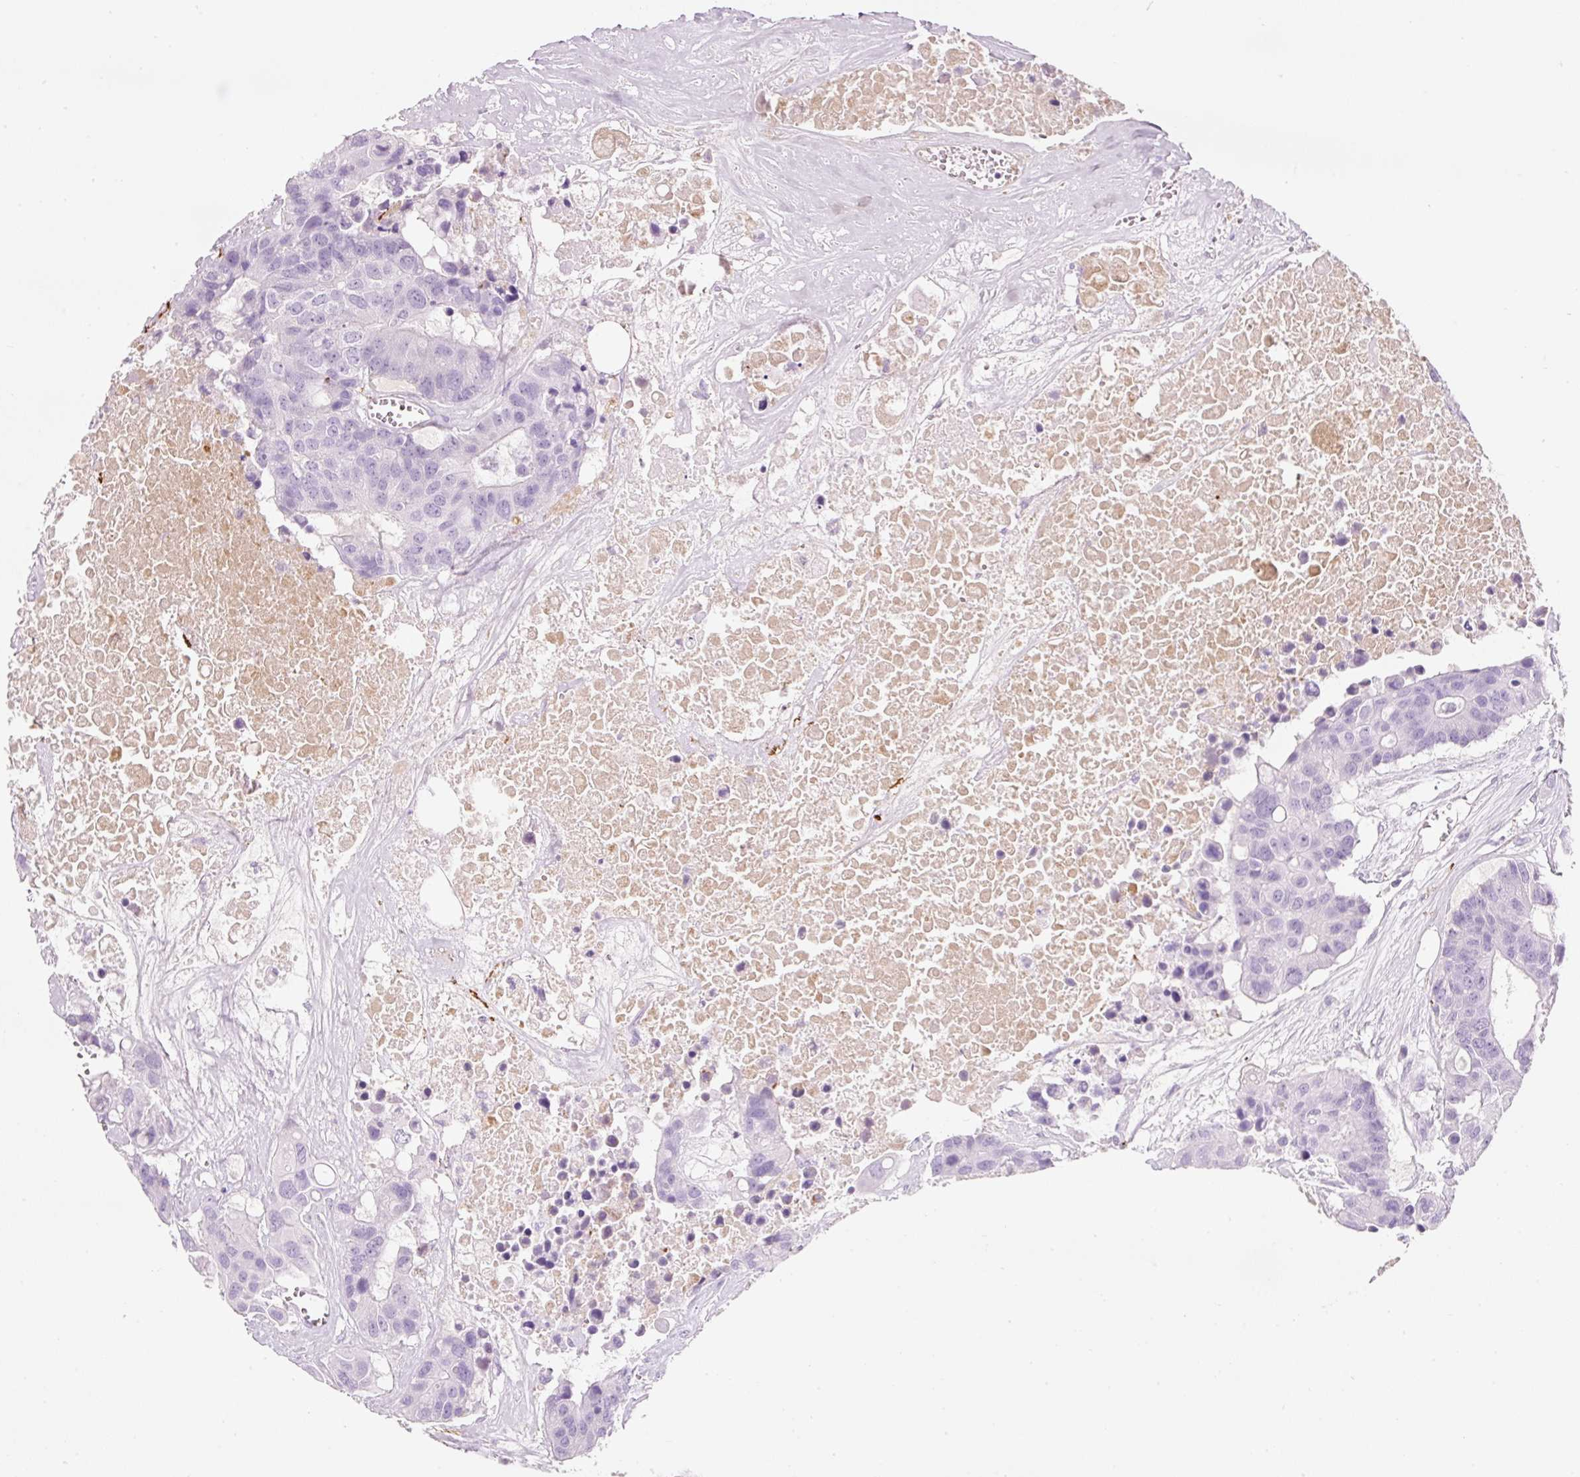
{"staining": {"intensity": "negative", "quantity": "none", "location": "none"}, "tissue": "colorectal cancer", "cell_type": "Tumor cells", "image_type": "cancer", "snomed": [{"axis": "morphology", "description": "Adenocarcinoma, NOS"}, {"axis": "topography", "description": "Colon"}], "caption": "This photomicrograph is of colorectal adenocarcinoma stained with immunohistochemistry to label a protein in brown with the nuclei are counter-stained blue. There is no positivity in tumor cells.", "gene": "MFAP4", "patient": {"sex": "male", "age": 77}}